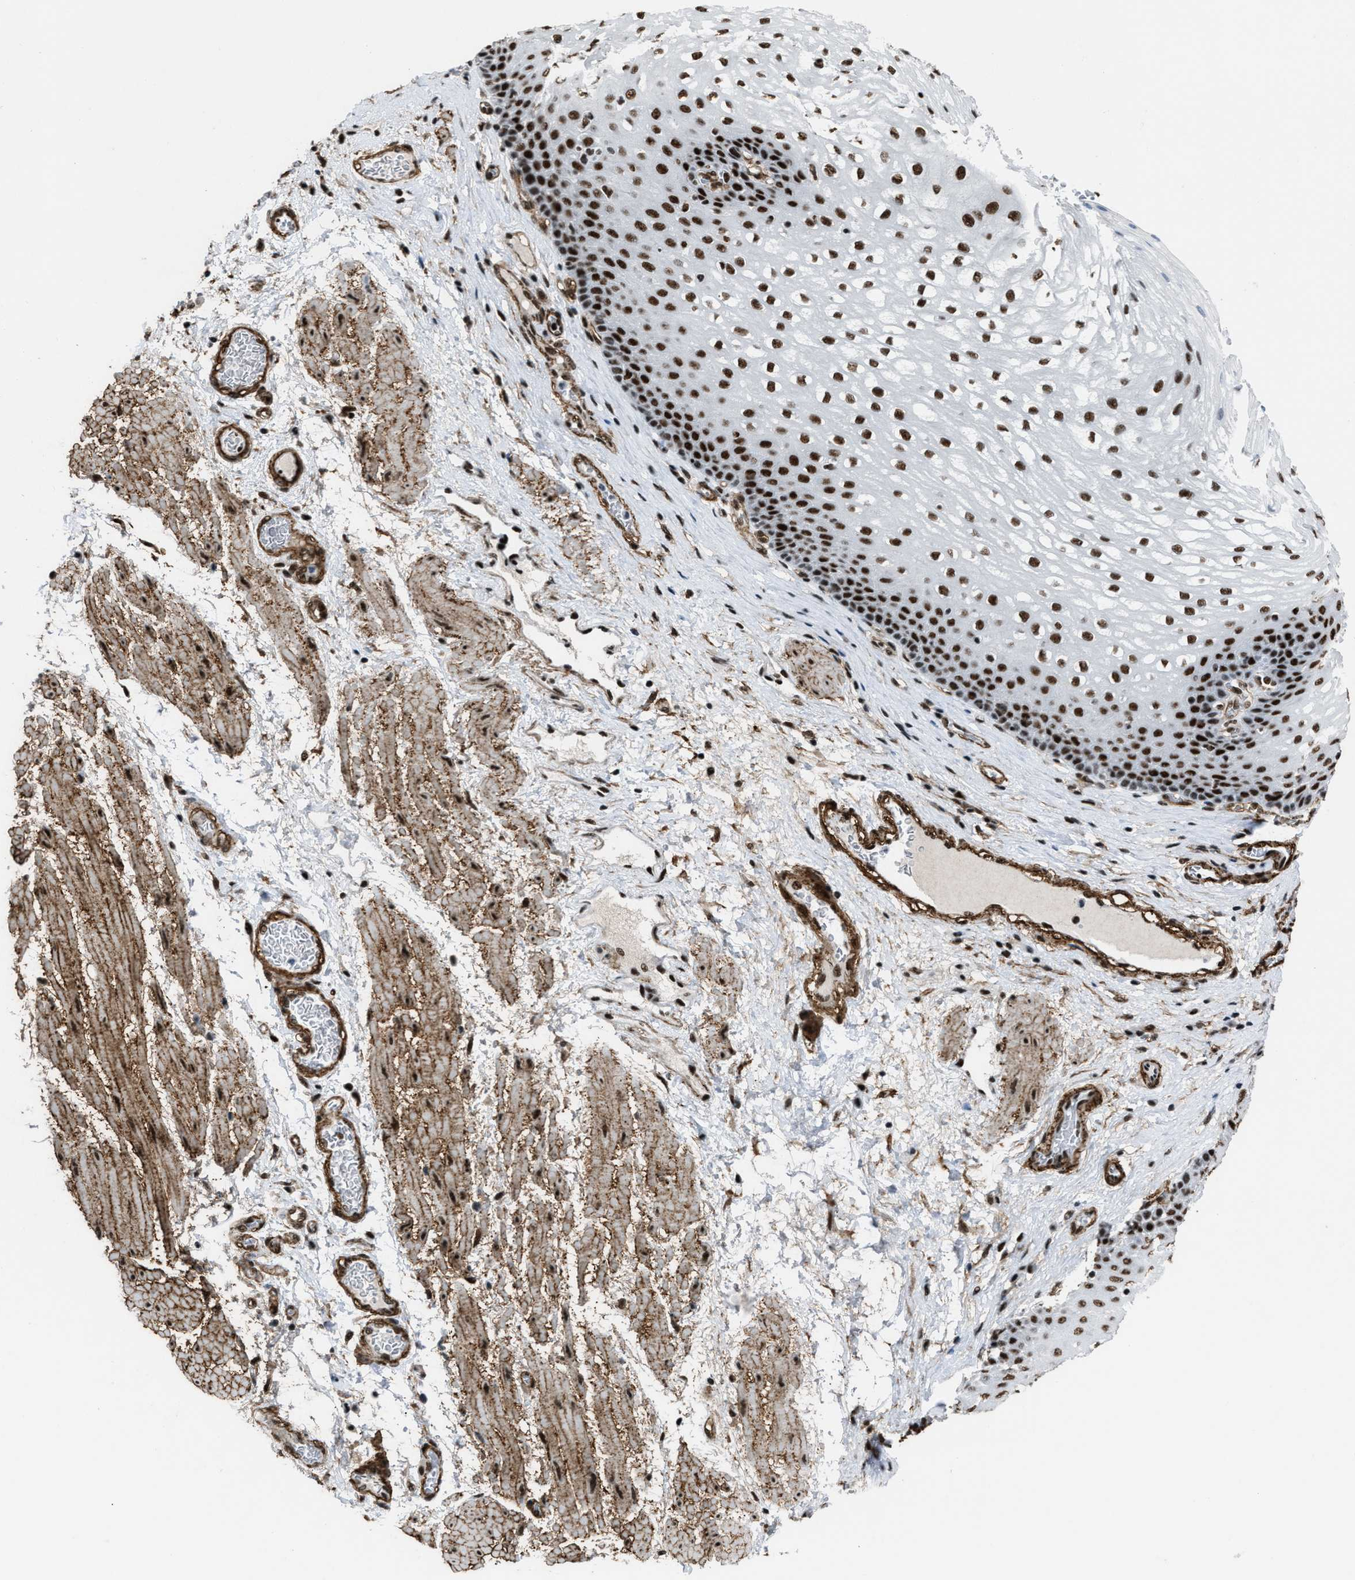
{"staining": {"intensity": "strong", "quantity": ">75%", "location": "nuclear"}, "tissue": "esophagus", "cell_type": "Squamous epithelial cells", "image_type": "normal", "snomed": [{"axis": "morphology", "description": "Normal tissue, NOS"}, {"axis": "topography", "description": "Esophagus"}], "caption": "A micrograph of human esophagus stained for a protein shows strong nuclear brown staining in squamous epithelial cells. The staining was performed using DAB to visualize the protein expression in brown, while the nuclei were stained in blue with hematoxylin (Magnification: 20x).", "gene": "DDX5", "patient": {"sex": "male", "age": 48}}